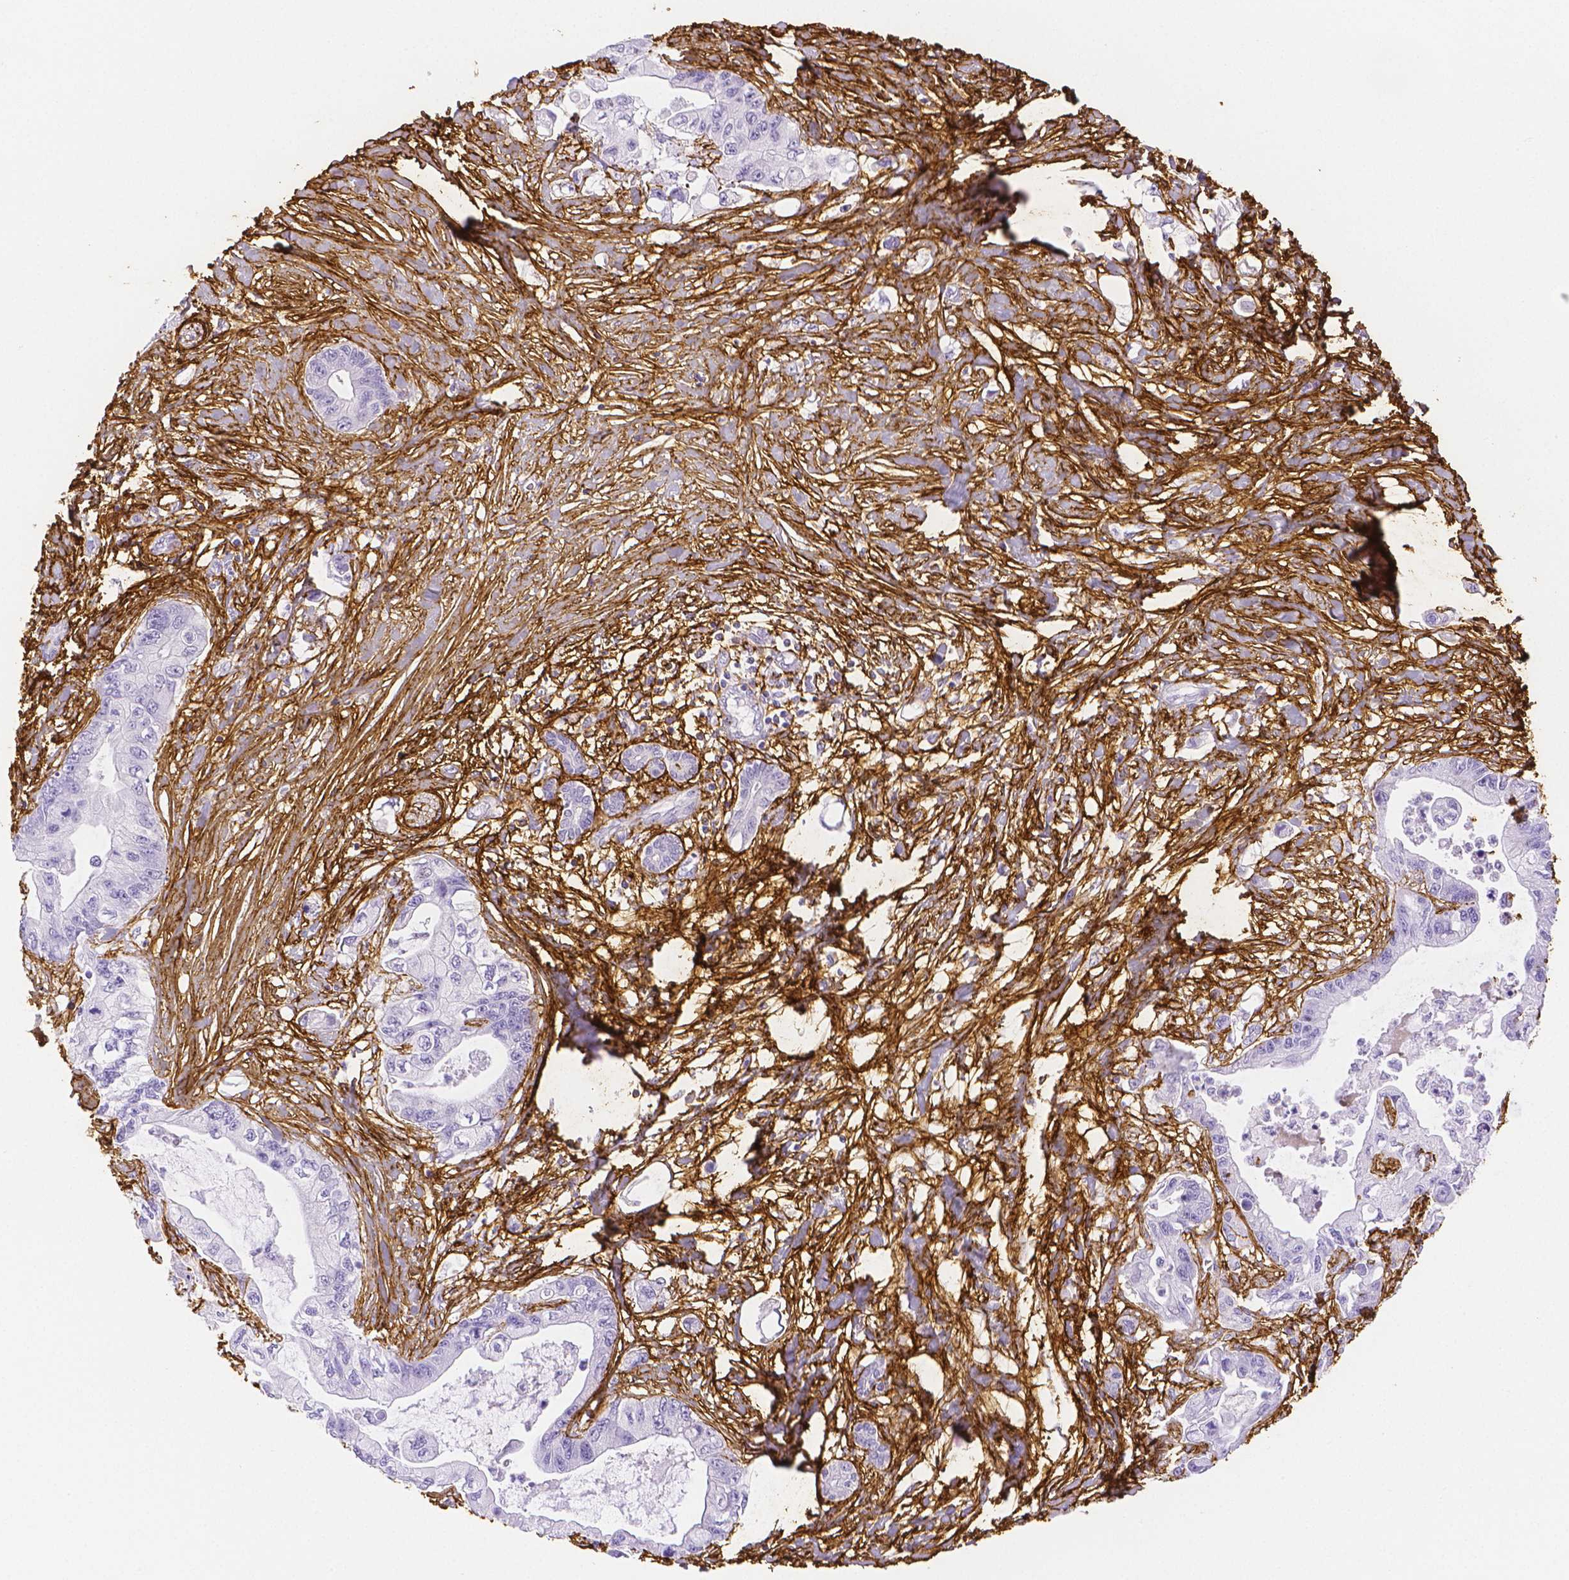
{"staining": {"intensity": "negative", "quantity": "none", "location": "none"}, "tissue": "pancreatic cancer", "cell_type": "Tumor cells", "image_type": "cancer", "snomed": [{"axis": "morphology", "description": "Adenocarcinoma, NOS"}, {"axis": "topography", "description": "Pancreas"}], "caption": "An immunohistochemistry (IHC) photomicrograph of pancreatic adenocarcinoma is shown. There is no staining in tumor cells of pancreatic adenocarcinoma. (IHC, brightfield microscopy, high magnification).", "gene": "FBN1", "patient": {"sex": "male", "age": 61}}